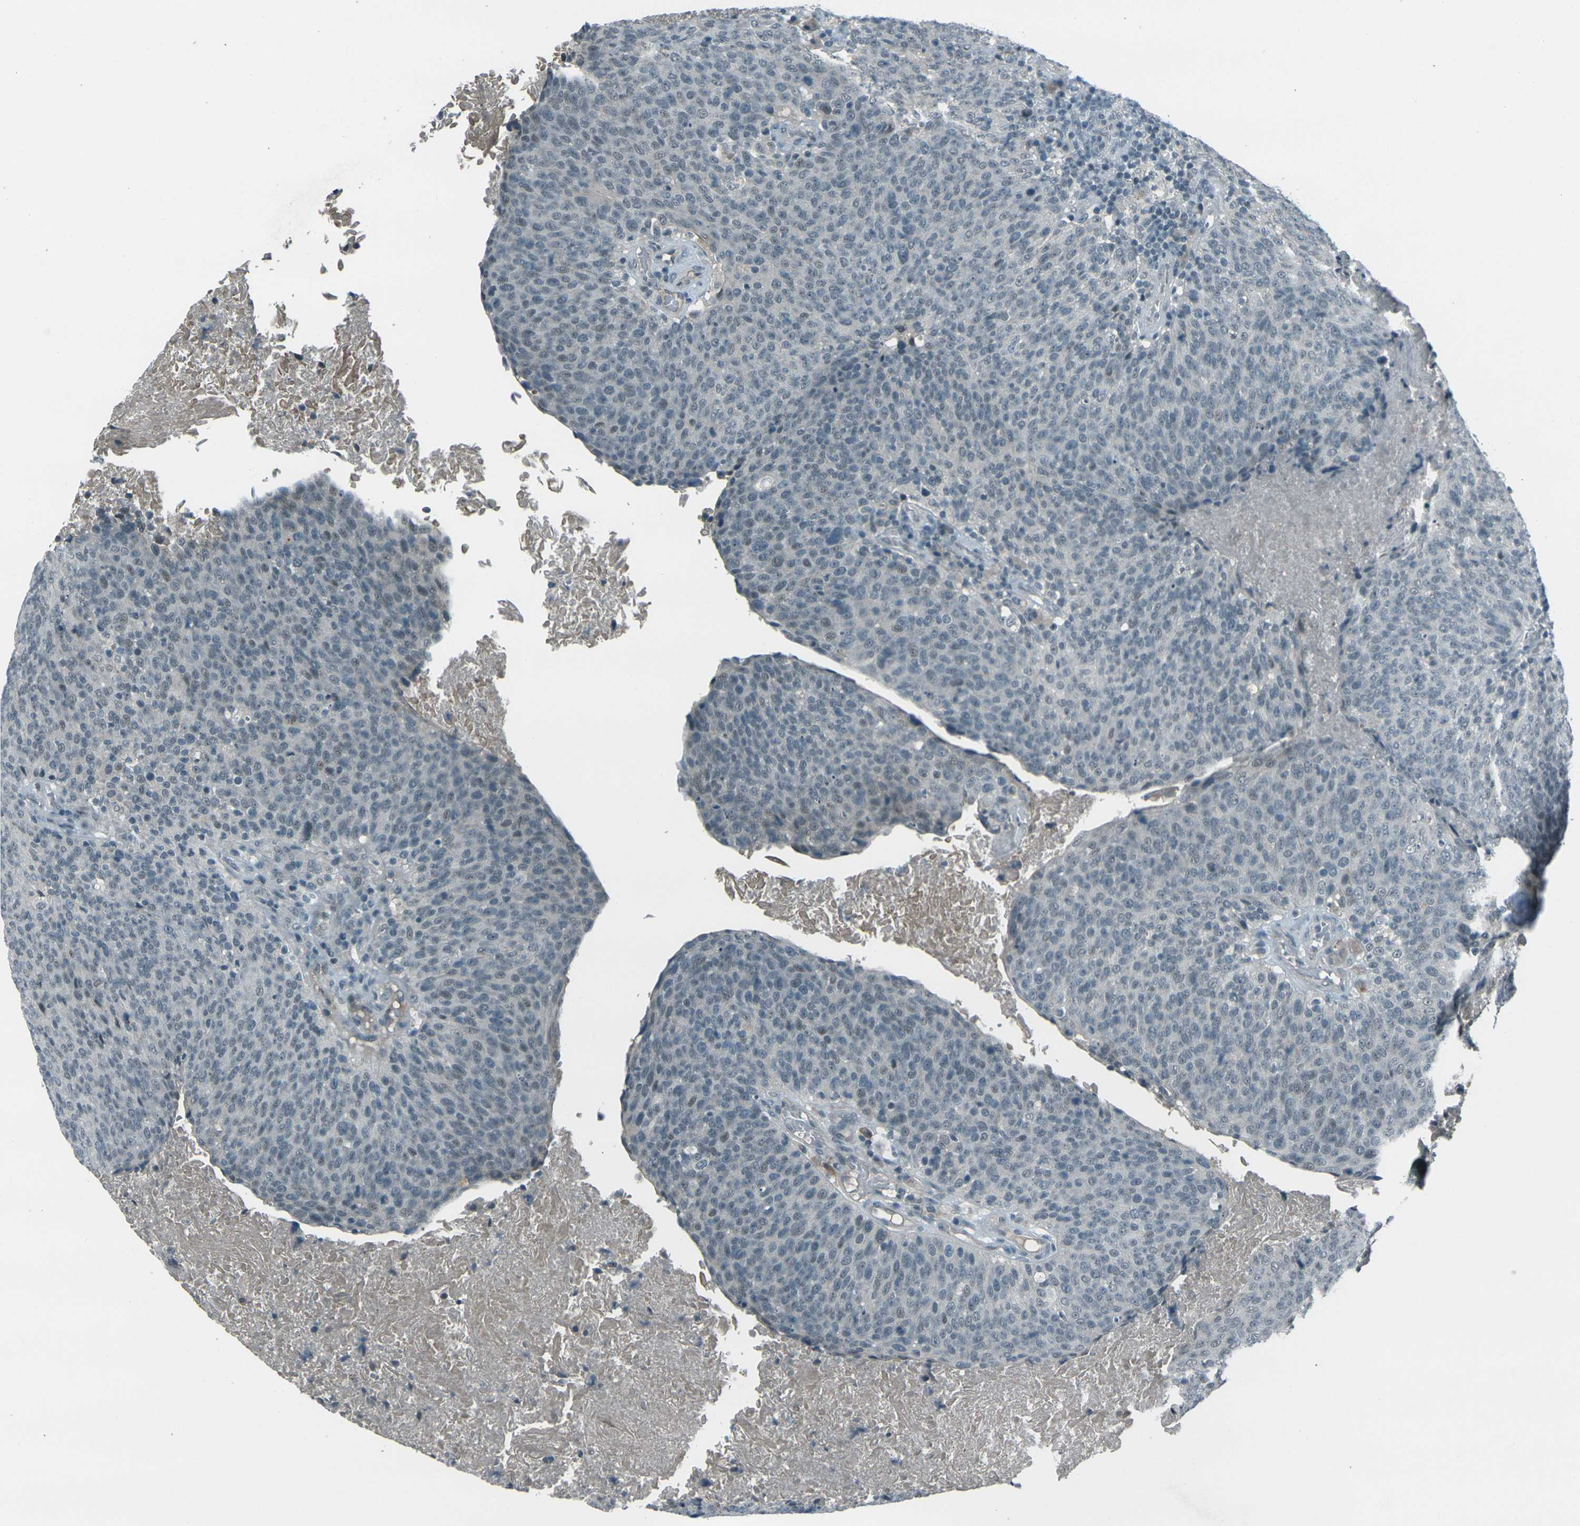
{"staining": {"intensity": "negative", "quantity": "none", "location": "none"}, "tissue": "head and neck cancer", "cell_type": "Tumor cells", "image_type": "cancer", "snomed": [{"axis": "morphology", "description": "Squamous cell carcinoma, NOS"}, {"axis": "morphology", "description": "Squamous cell carcinoma, metastatic, NOS"}, {"axis": "topography", "description": "Lymph node"}, {"axis": "topography", "description": "Head-Neck"}], "caption": "This is an immunohistochemistry micrograph of human squamous cell carcinoma (head and neck). There is no positivity in tumor cells.", "gene": "GPR19", "patient": {"sex": "male", "age": 62}}